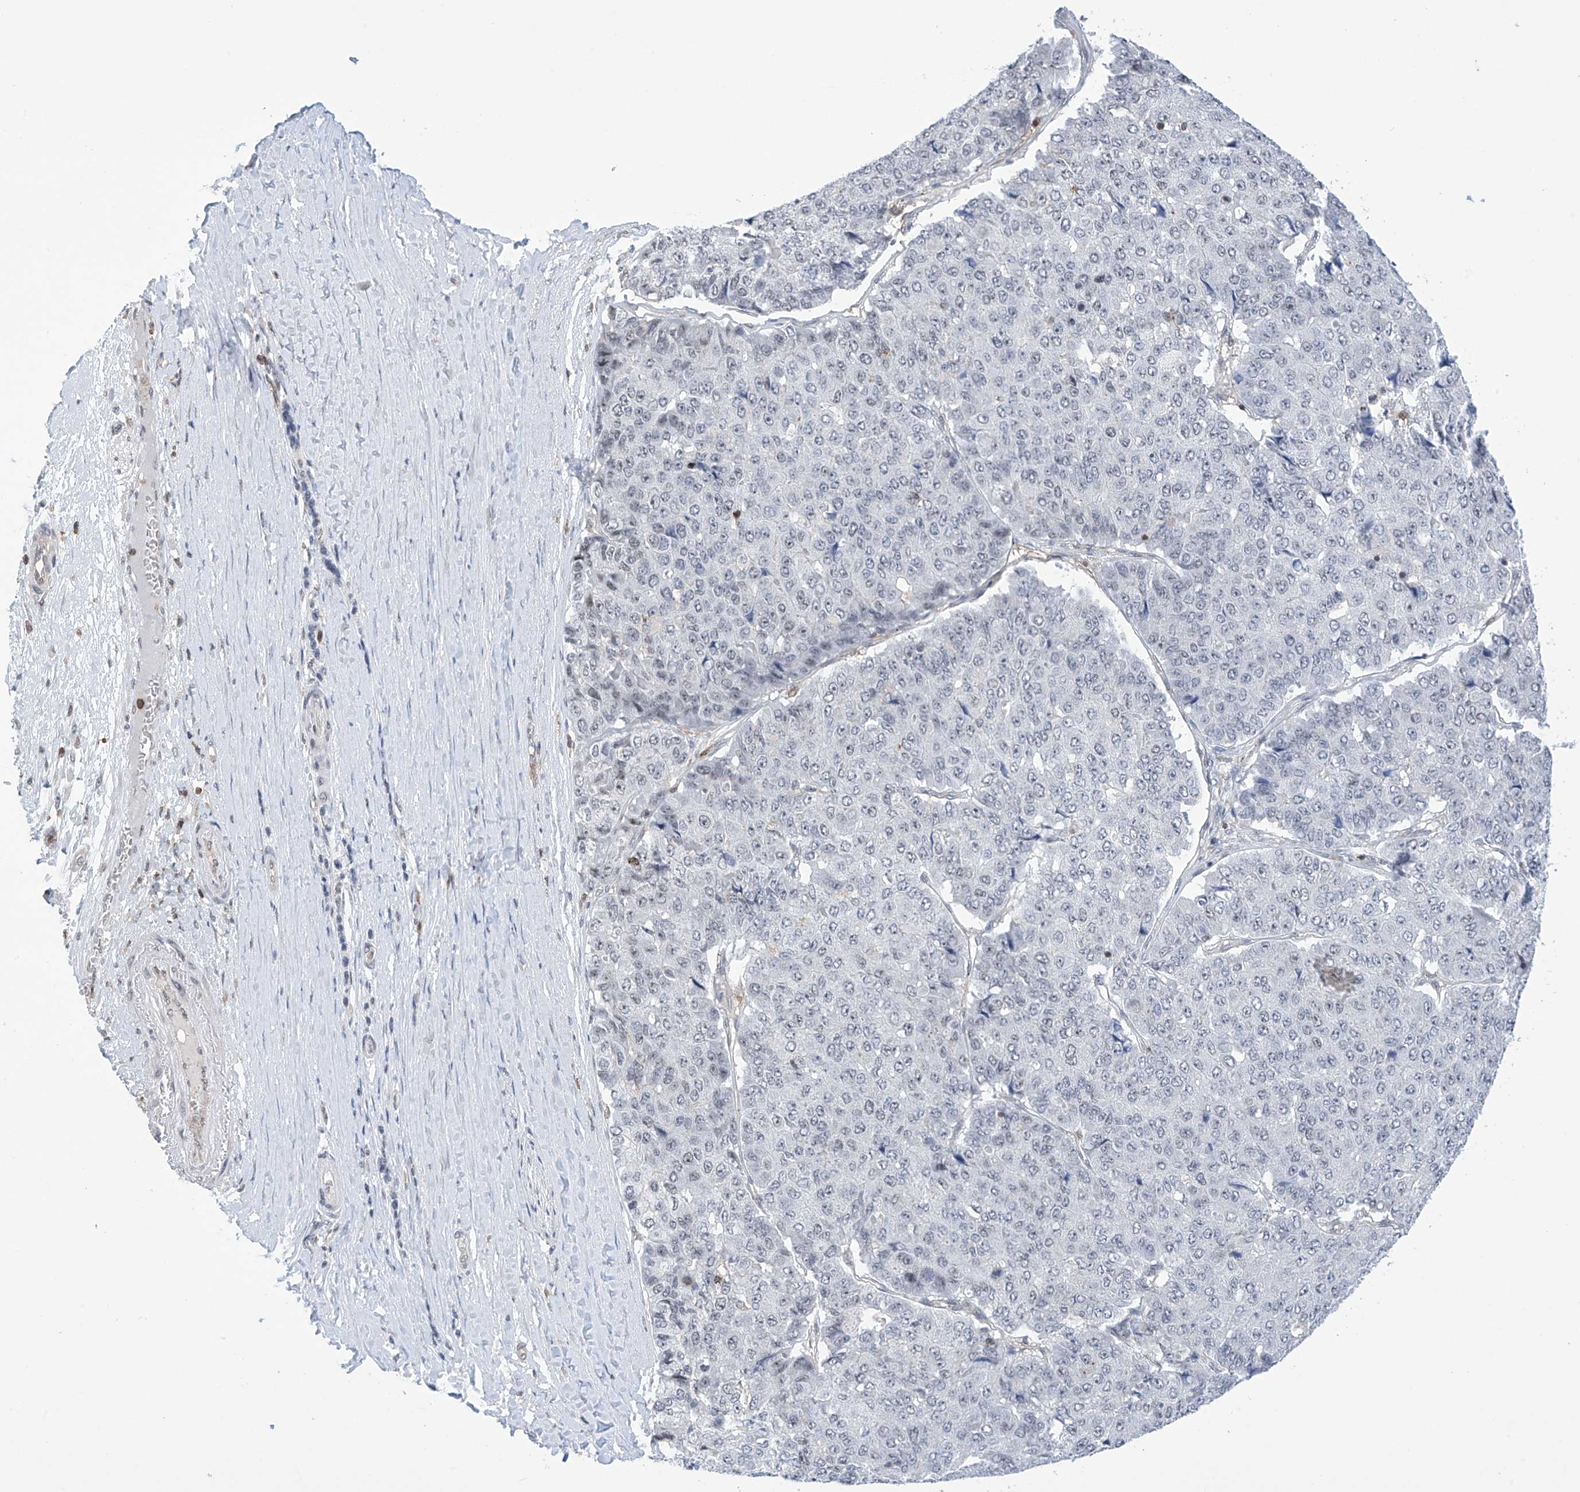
{"staining": {"intensity": "negative", "quantity": "none", "location": "none"}, "tissue": "pancreatic cancer", "cell_type": "Tumor cells", "image_type": "cancer", "snomed": [{"axis": "morphology", "description": "Adenocarcinoma, NOS"}, {"axis": "topography", "description": "Pancreas"}], "caption": "This is an IHC image of pancreatic cancer. There is no staining in tumor cells.", "gene": "MSL3", "patient": {"sex": "male", "age": 50}}